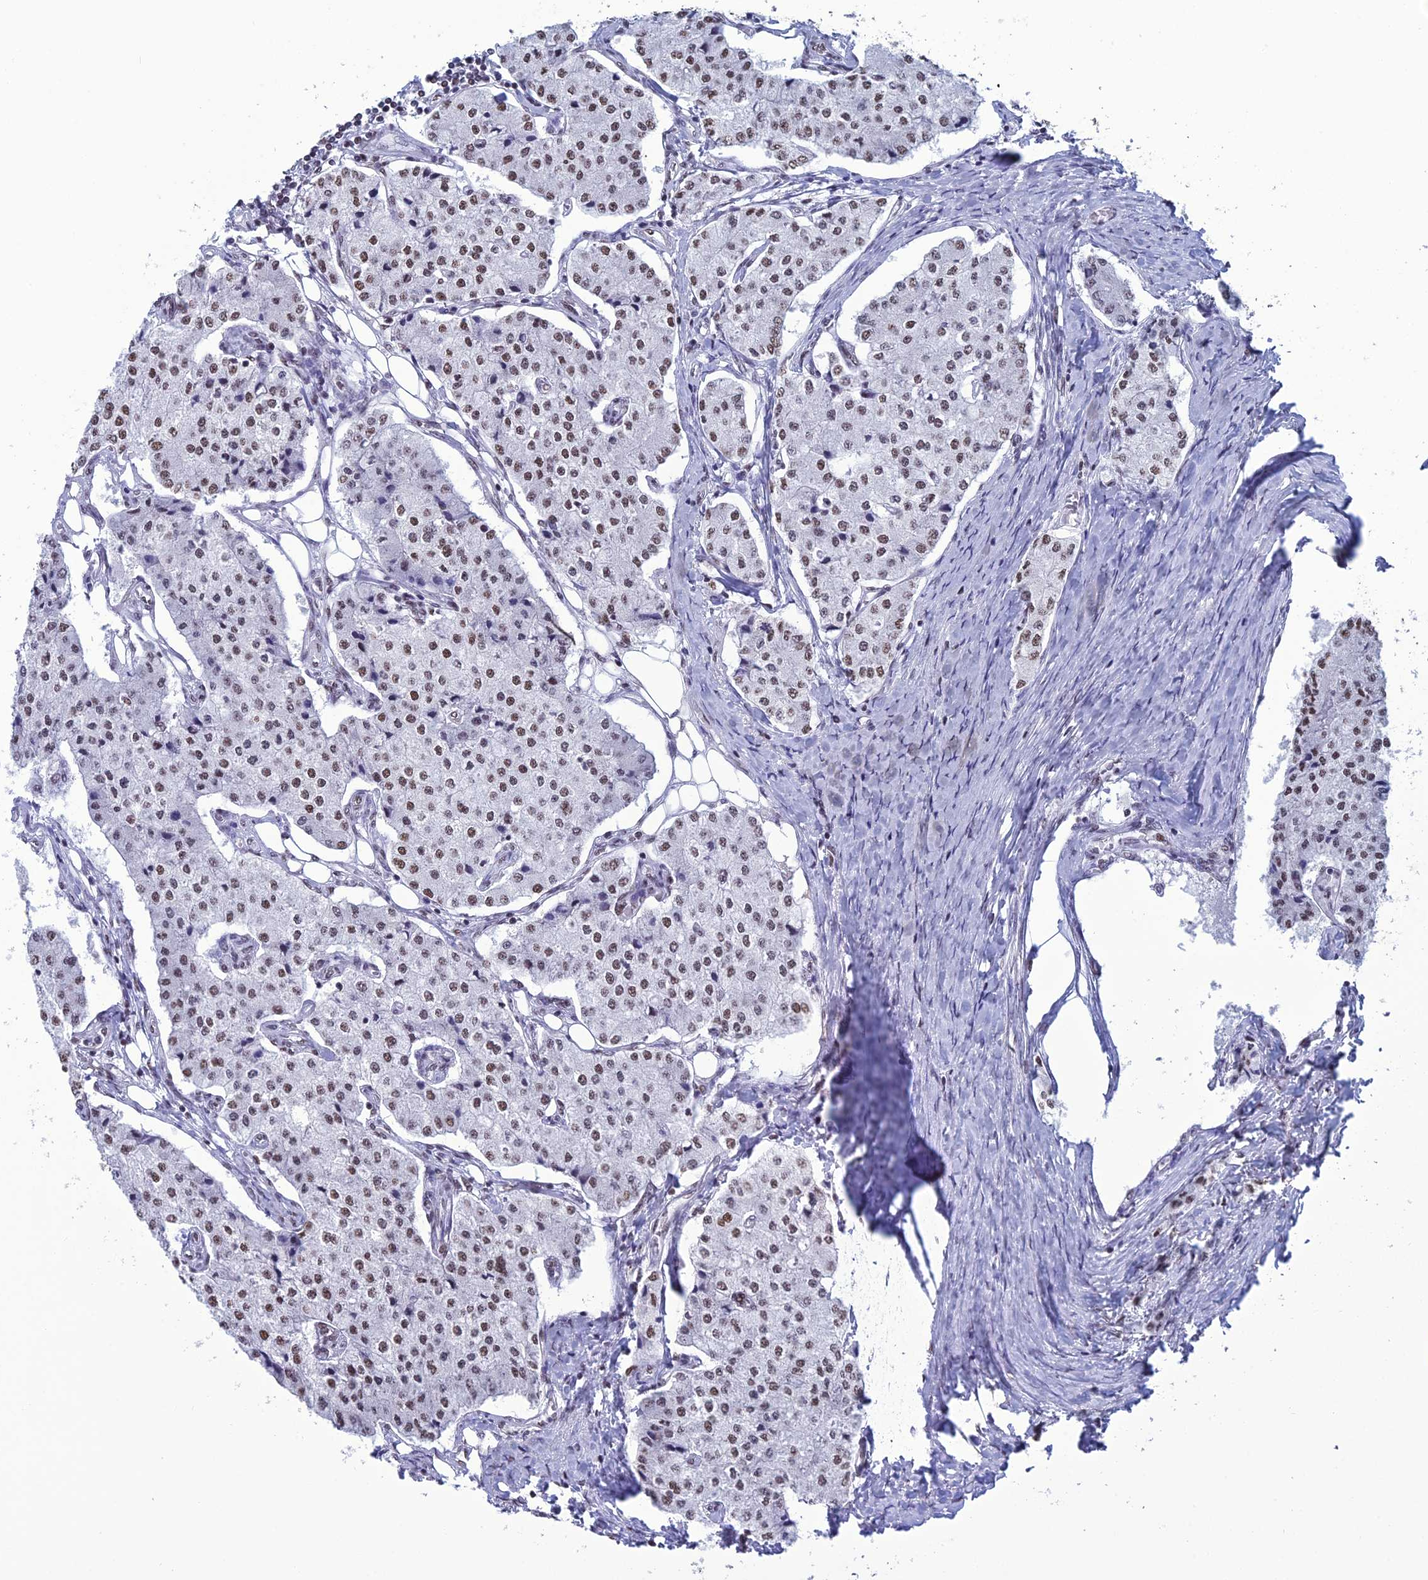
{"staining": {"intensity": "moderate", "quantity": "25%-75%", "location": "nuclear"}, "tissue": "carcinoid", "cell_type": "Tumor cells", "image_type": "cancer", "snomed": [{"axis": "morphology", "description": "Carcinoid, malignant, NOS"}, {"axis": "topography", "description": "Colon"}], "caption": "Moderate nuclear staining for a protein is seen in about 25%-75% of tumor cells of carcinoid (malignant) using IHC.", "gene": "PRAMEF12", "patient": {"sex": "female", "age": 52}}